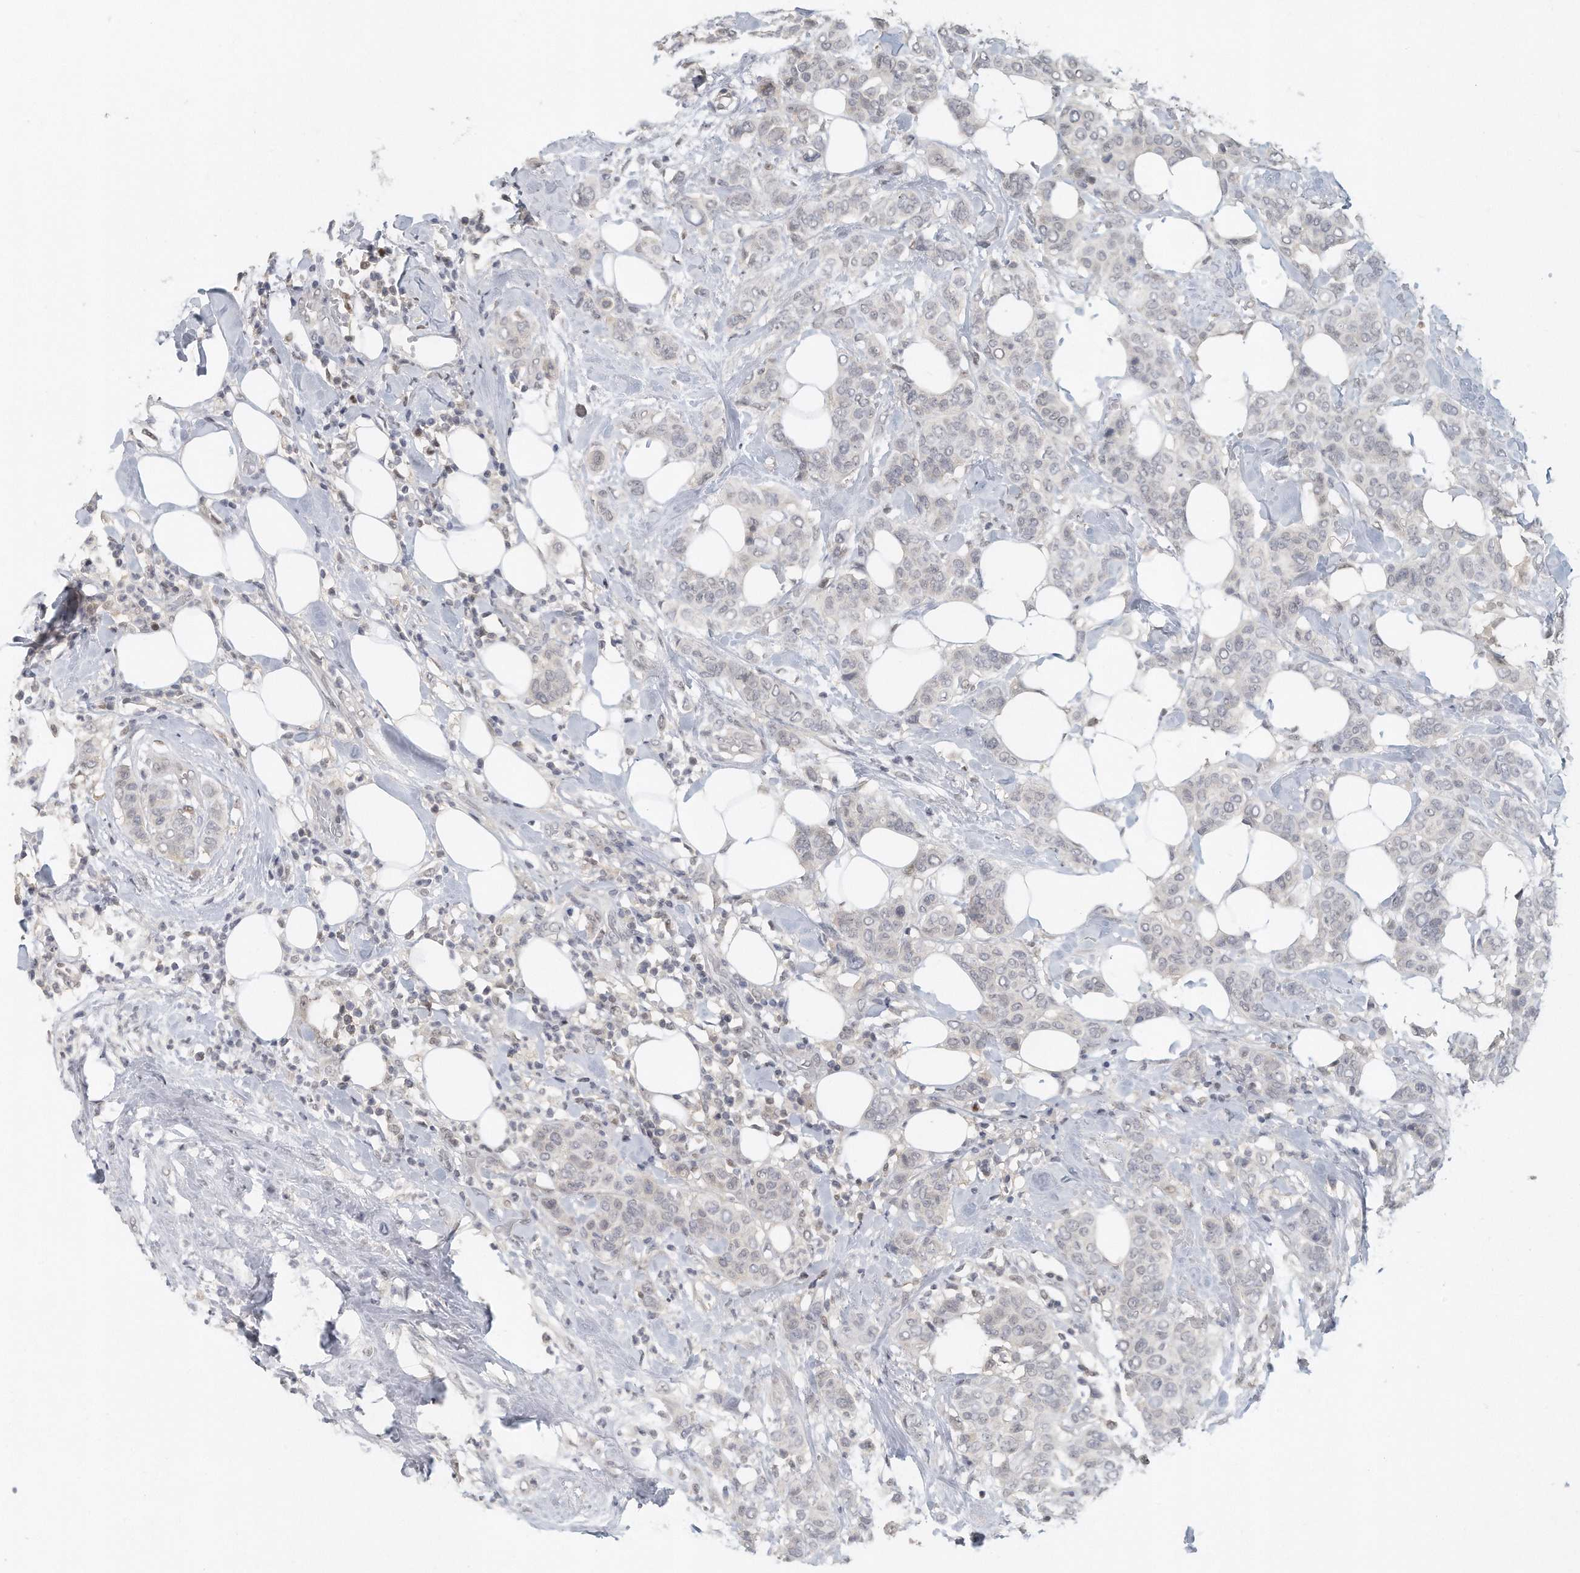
{"staining": {"intensity": "negative", "quantity": "none", "location": "none"}, "tissue": "breast cancer", "cell_type": "Tumor cells", "image_type": "cancer", "snomed": [{"axis": "morphology", "description": "Lobular carcinoma"}, {"axis": "topography", "description": "Breast"}], "caption": "The IHC photomicrograph has no significant expression in tumor cells of lobular carcinoma (breast) tissue.", "gene": "DDX43", "patient": {"sex": "female", "age": 51}}